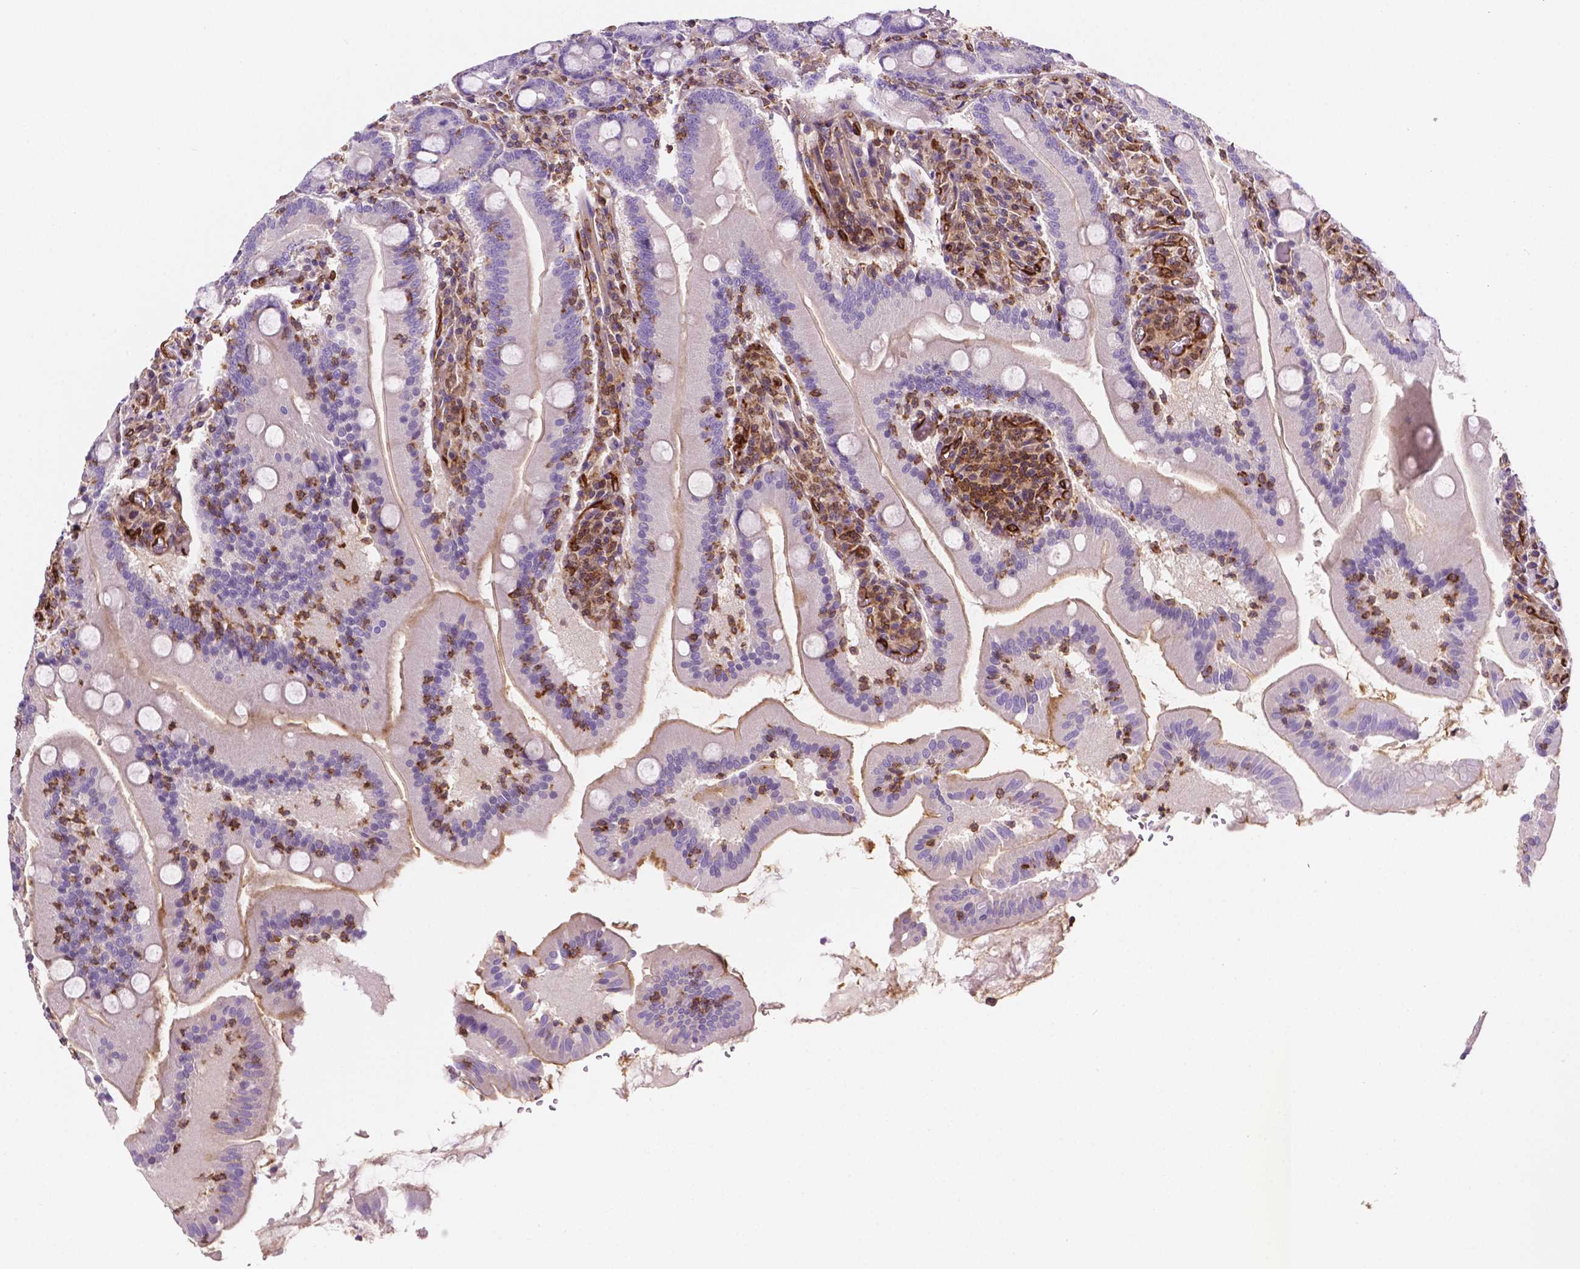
{"staining": {"intensity": "strong", "quantity": "<25%", "location": "cytoplasmic/membranous,nuclear"}, "tissue": "small intestine", "cell_type": "Glandular cells", "image_type": "normal", "snomed": [{"axis": "morphology", "description": "Normal tissue, NOS"}, {"axis": "topography", "description": "Small intestine"}], "caption": "Immunohistochemistry image of unremarkable small intestine: small intestine stained using IHC displays medium levels of strong protein expression localized specifically in the cytoplasmic/membranous,nuclear of glandular cells, appearing as a cytoplasmic/membranous,nuclear brown color.", "gene": "DCN", "patient": {"sex": "male", "age": 37}}